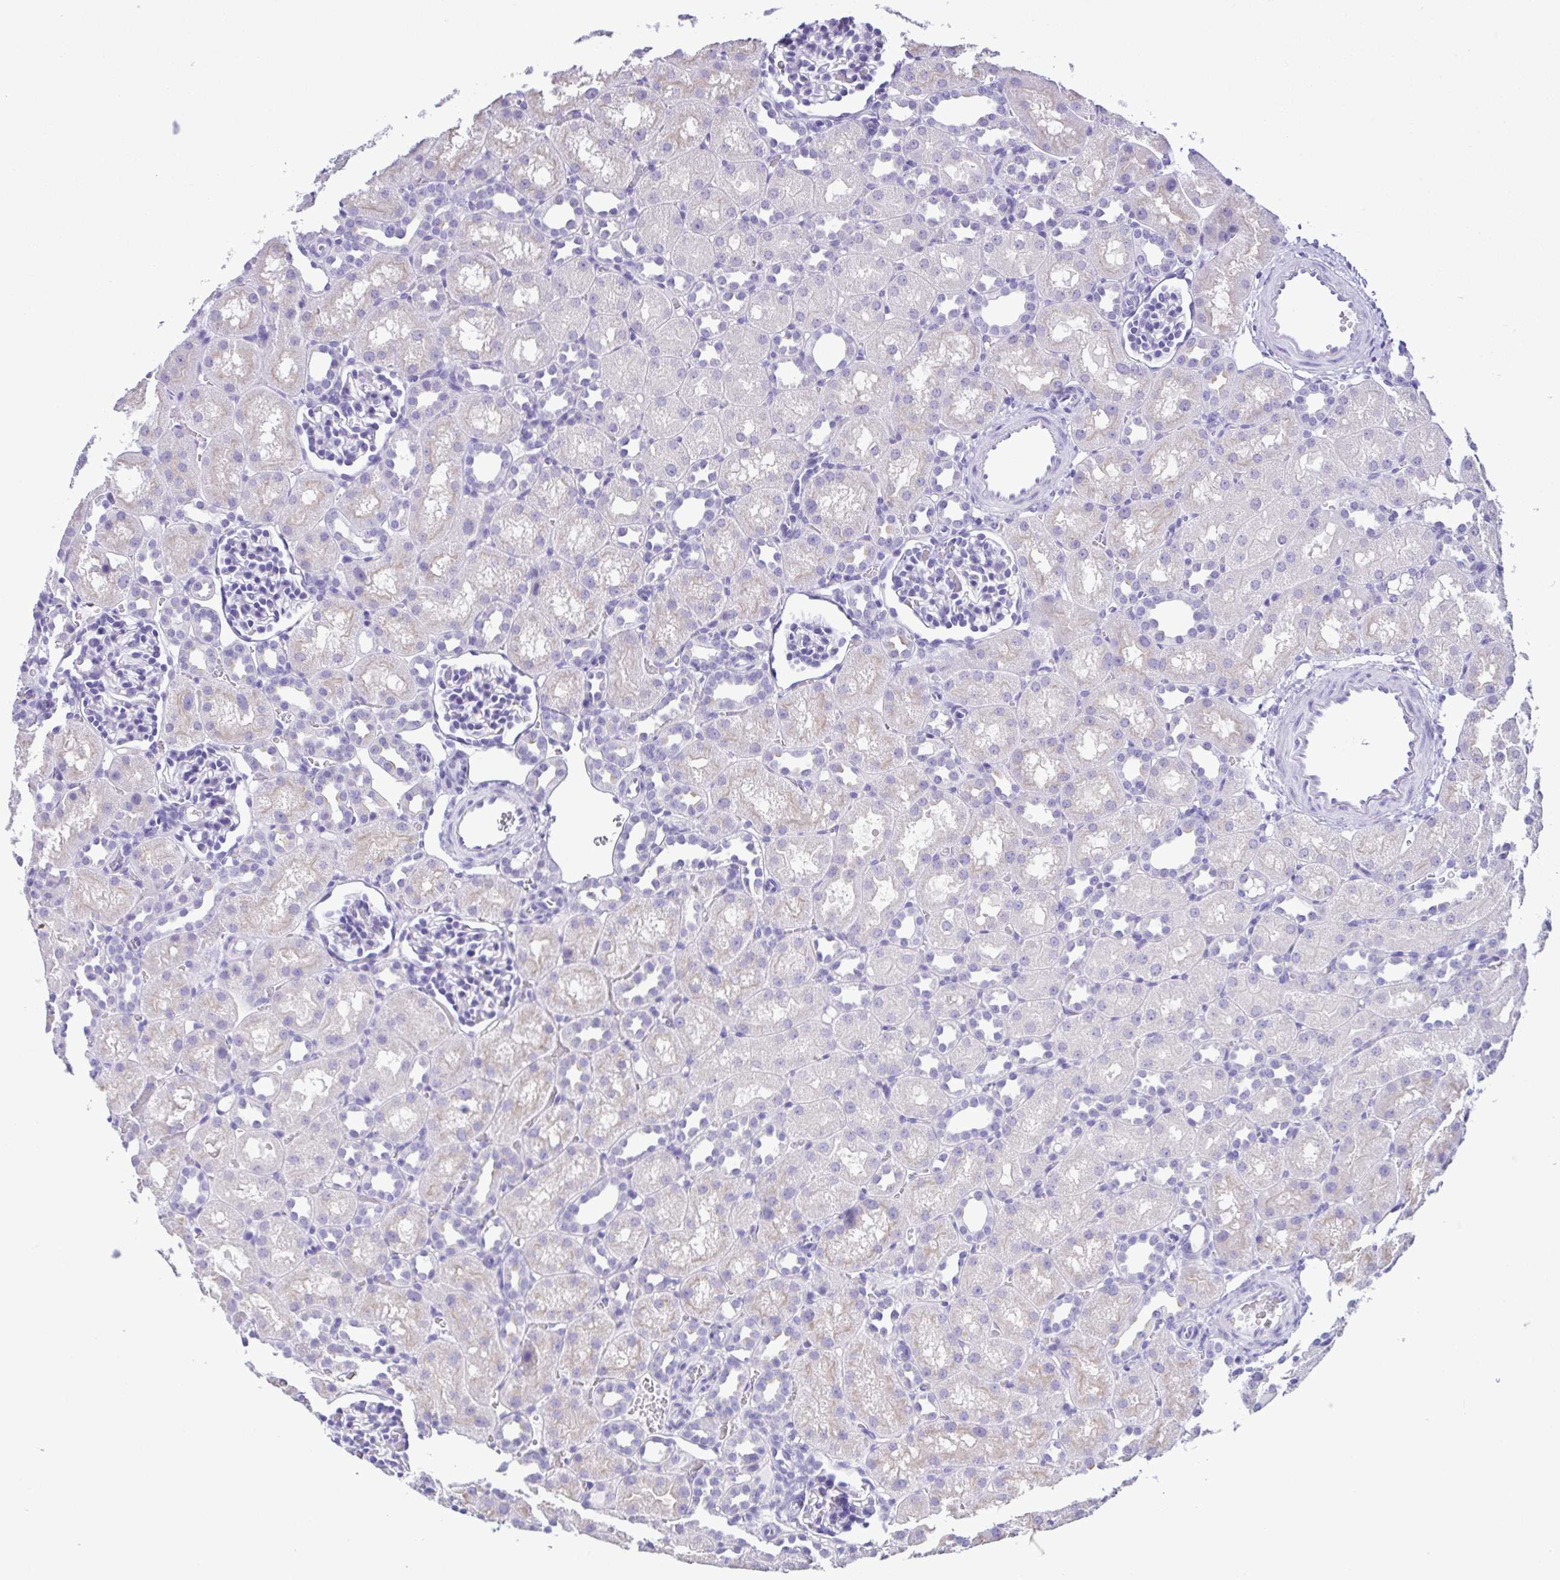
{"staining": {"intensity": "negative", "quantity": "none", "location": "none"}, "tissue": "kidney", "cell_type": "Cells in glomeruli", "image_type": "normal", "snomed": [{"axis": "morphology", "description": "Normal tissue, NOS"}, {"axis": "topography", "description": "Kidney"}], "caption": "Kidney was stained to show a protein in brown. There is no significant staining in cells in glomeruli. (DAB IHC with hematoxylin counter stain).", "gene": "SPATA16", "patient": {"sex": "male", "age": 1}}